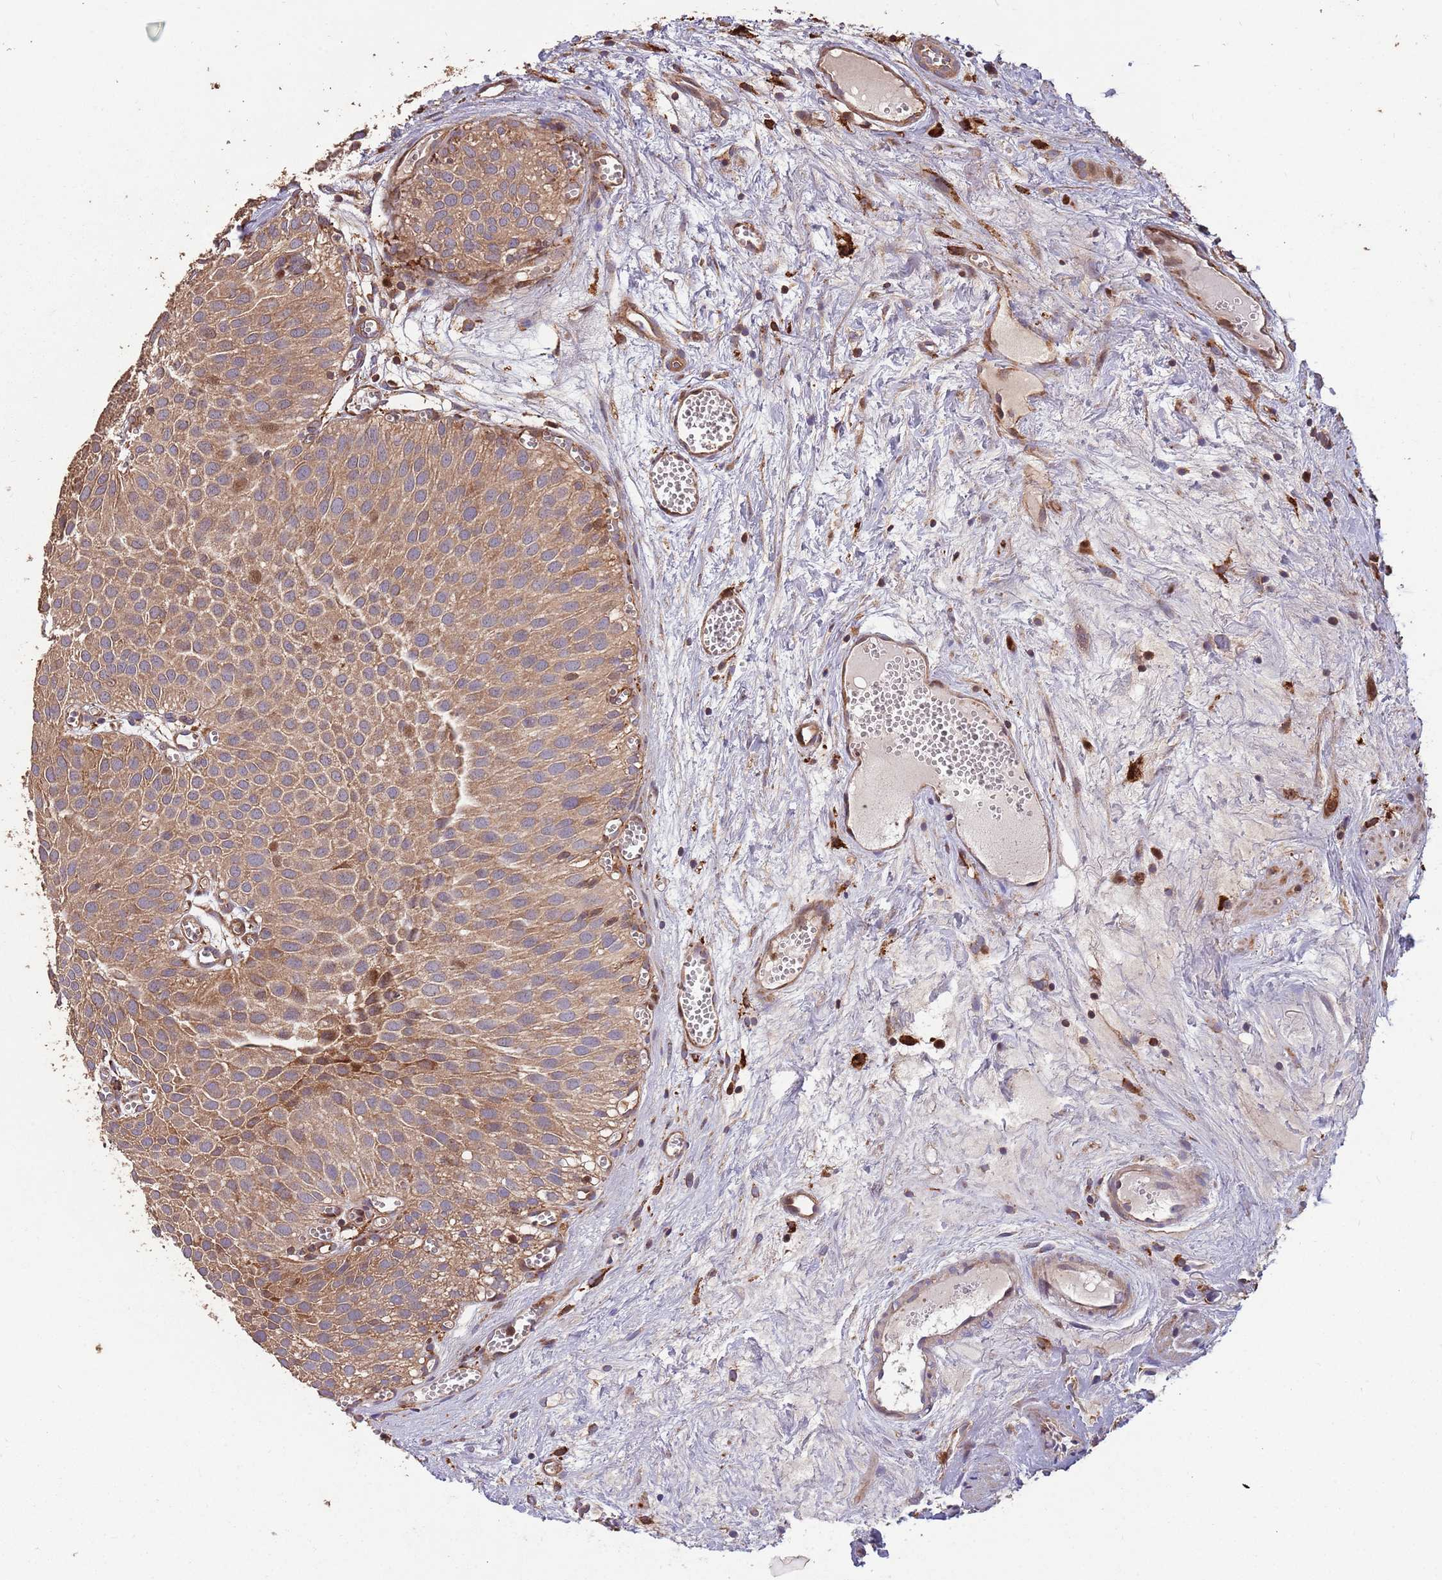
{"staining": {"intensity": "moderate", "quantity": ">75%", "location": "cytoplasmic/membranous"}, "tissue": "urothelial cancer", "cell_type": "Tumor cells", "image_type": "cancer", "snomed": [{"axis": "morphology", "description": "Urothelial carcinoma, Low grade"}, {"axis": "topography", "description": "Urinary bladder"}], "caption": "Immunohistochemistry (IHC) image of neoplastic tissue: urothelial carcinoma (low-grade) stained using immunohistochemistry (IHC) exhibits medium levels of moderate protein expression localized specifically in the cytoplasmic/membranous of tumor cells, appearing as a cytoplasmic/membranous brown color.", "gene": "ZNF428", "patient": {"sex": "male", "age": 88}}